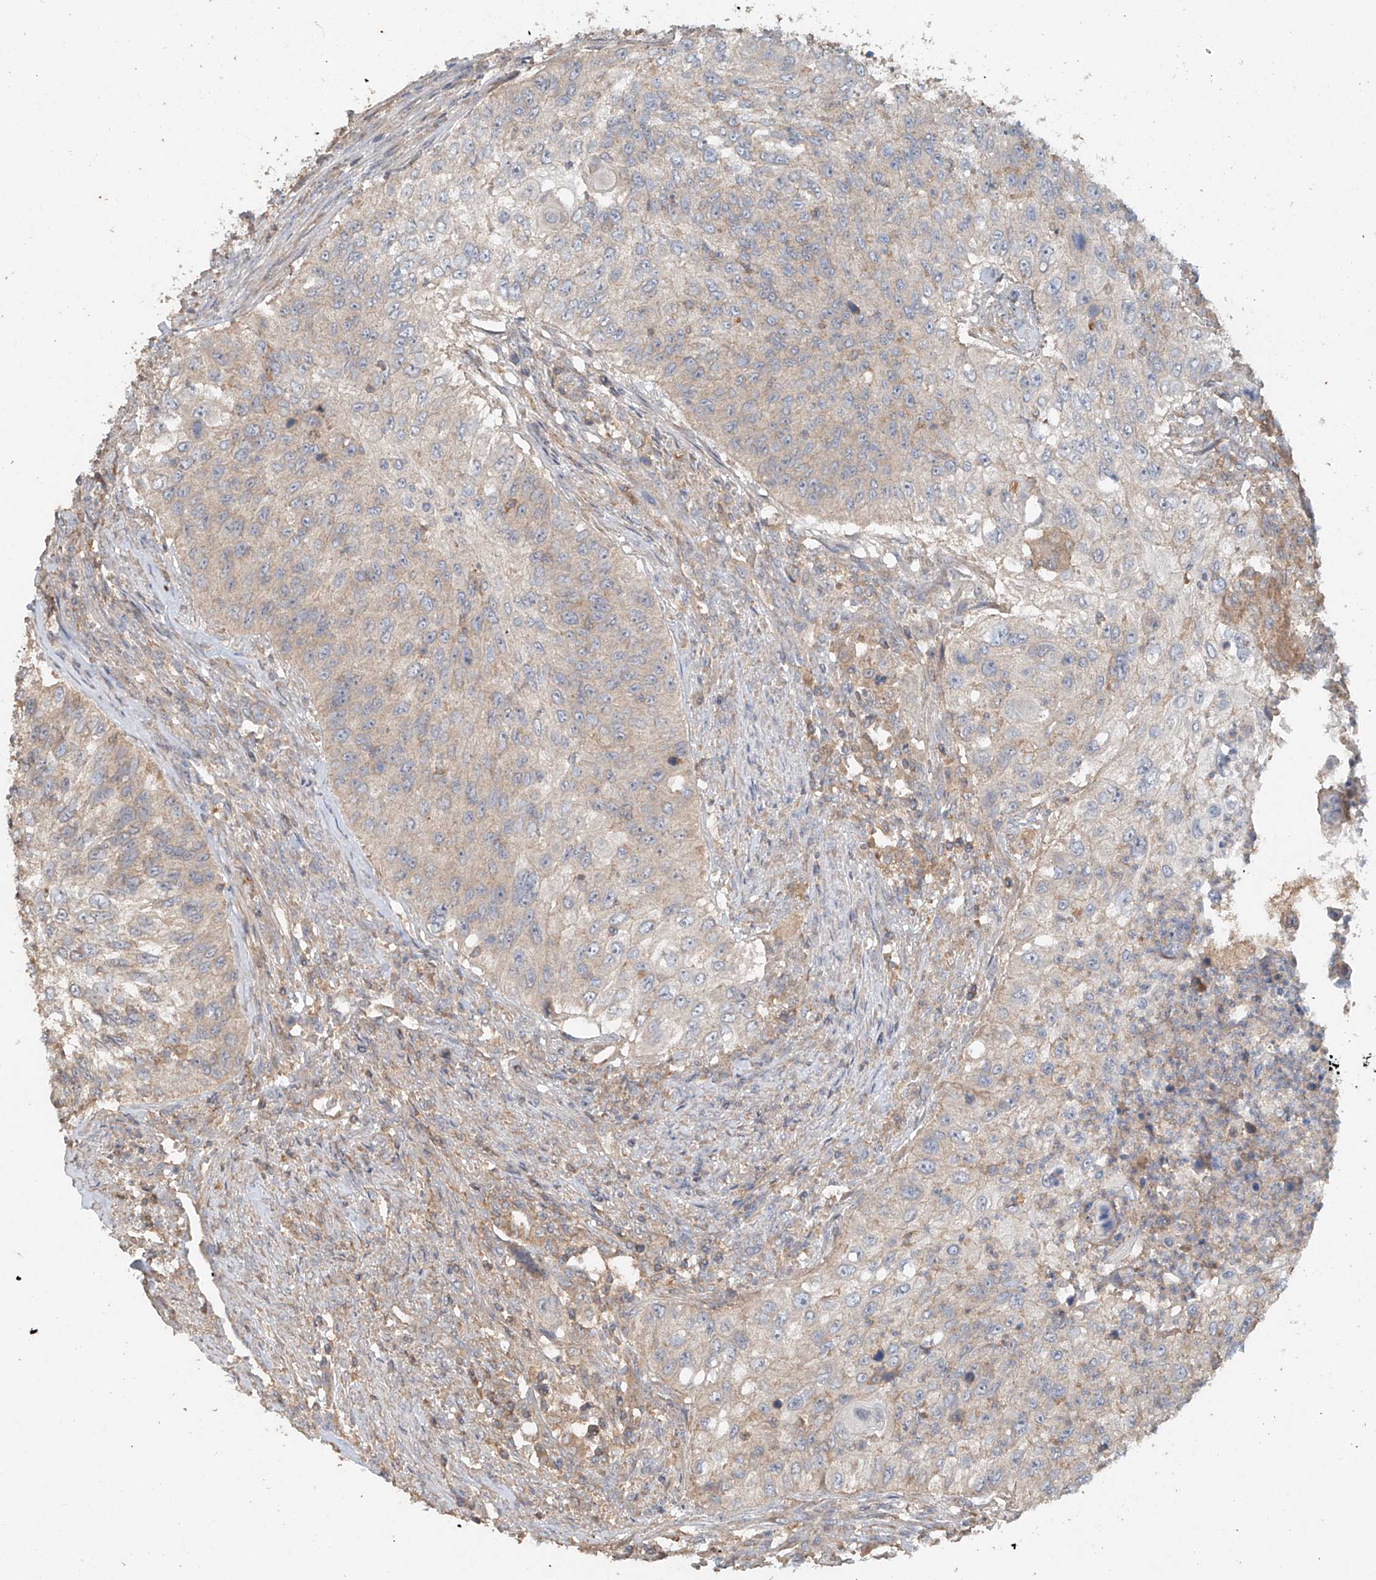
{"staining": {"intensity": "weak", "quantity": "<25%", "location": "cytoplasmic/membranous"}, "tissue": "urothelial cancer", "cell_type": "Tumor cells", "image_type": "cancer", "snomed": [{"axis": "morphology", "description": "Urothelial carcinoma, High grade"}, {"axis": "topography", "description": "Urinary bladder"}], "caption": "Urothelial cancer was stained to show a protein in brown. There is no significant expression in tumor cells.", "gene": "GNB1L", "patient": {"sex": "female", "age": 60}}